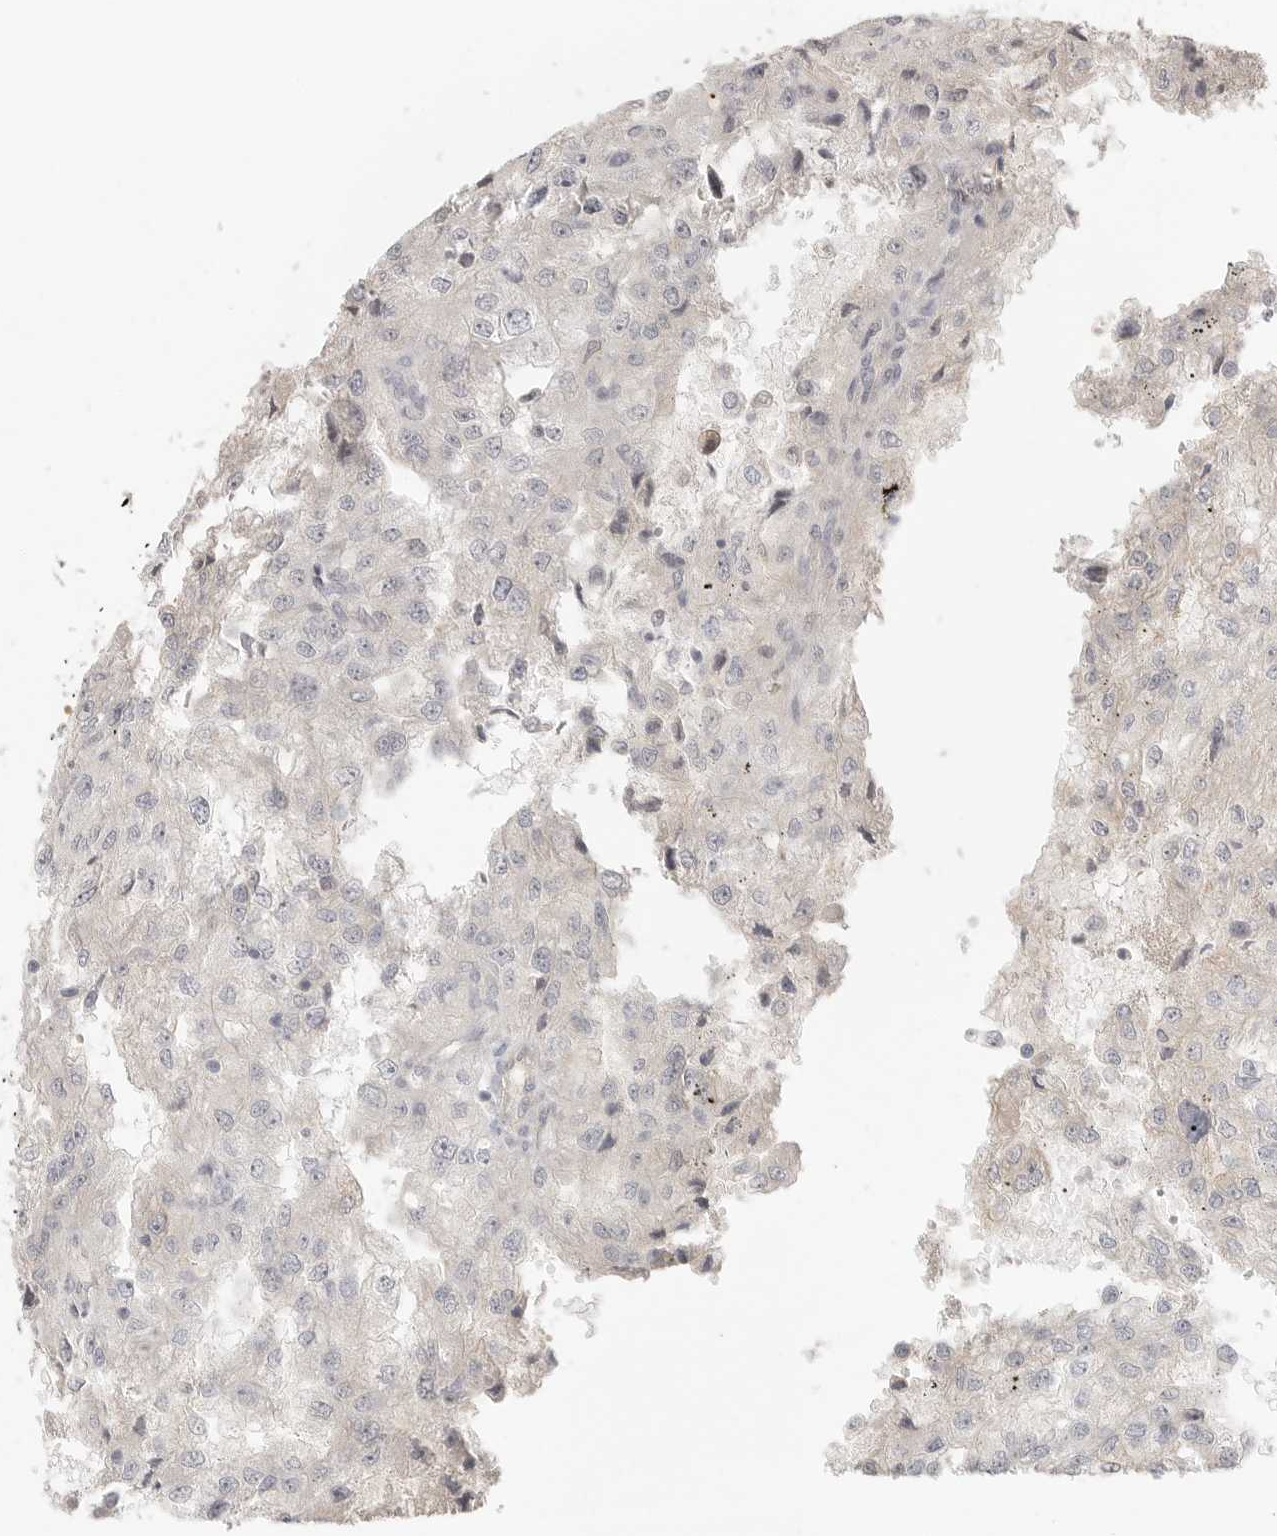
{"staining": {"intensity": "negative", "quantity": "none", "location": "none"}, "tissue": "renal cancer", "cell_type": "Tumor cells", "image_type": "cancer", "snomed": [{"axis": "morphology", "description": "Adenocarcinoma, NOS"}, {"axis": "topography", "description": "Kidney"}], "caption": "High magnification brightfield microscopy of renal cancer stained with DAB (3,3'-diaminobenzidine) (brown) and counterstained with hematoxylin (blue): tumor cells show no significant staining. (Stains: DAB (3,3'-diaminobenzidine) immunohistochemistry (IHC) with hematoxylin counter stain, Microscopy: brightfield microscopy at high magnification).", "gene": "HDAC6", "patient": {"sex": "female", "age": 54}}